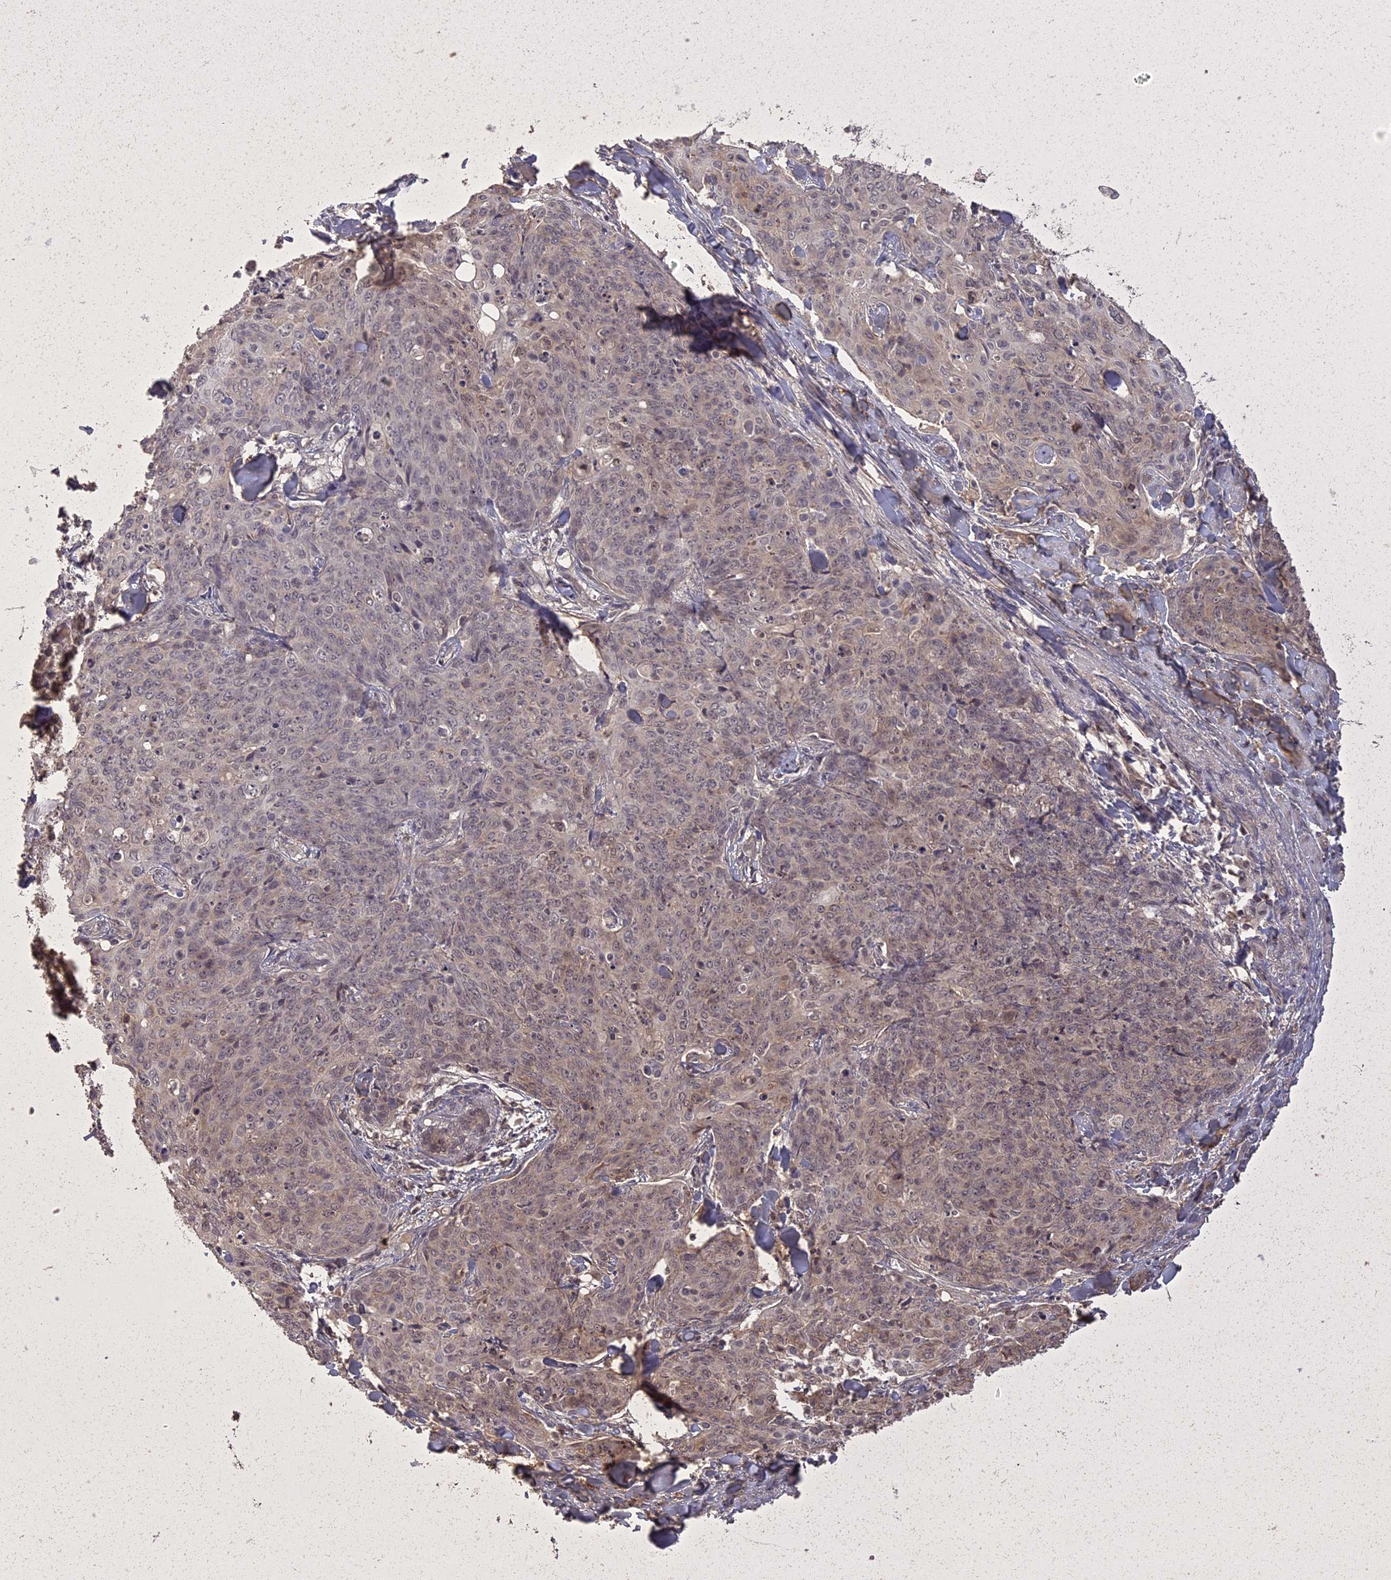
{"staining": {"intensity": "weak", "quantity": "<25%", "location": "cytoplasmic/membranous,nuclear"}, "tissue": "skin cancer", "cell_type": "Tumor cells", "image_type": "cancer", "snomed": [{"axis": "morphology", "description": "Squamous cell carcinoma, NOS"}, {"axis": "topography", "description": "Skin"}, {"axis": "topography", "description": "Vulva"}], "caption": "Tumor cells show no significant expression in skin cancer.", "gene": "ING5", "patient": {"sex": "female", "age": 85}}